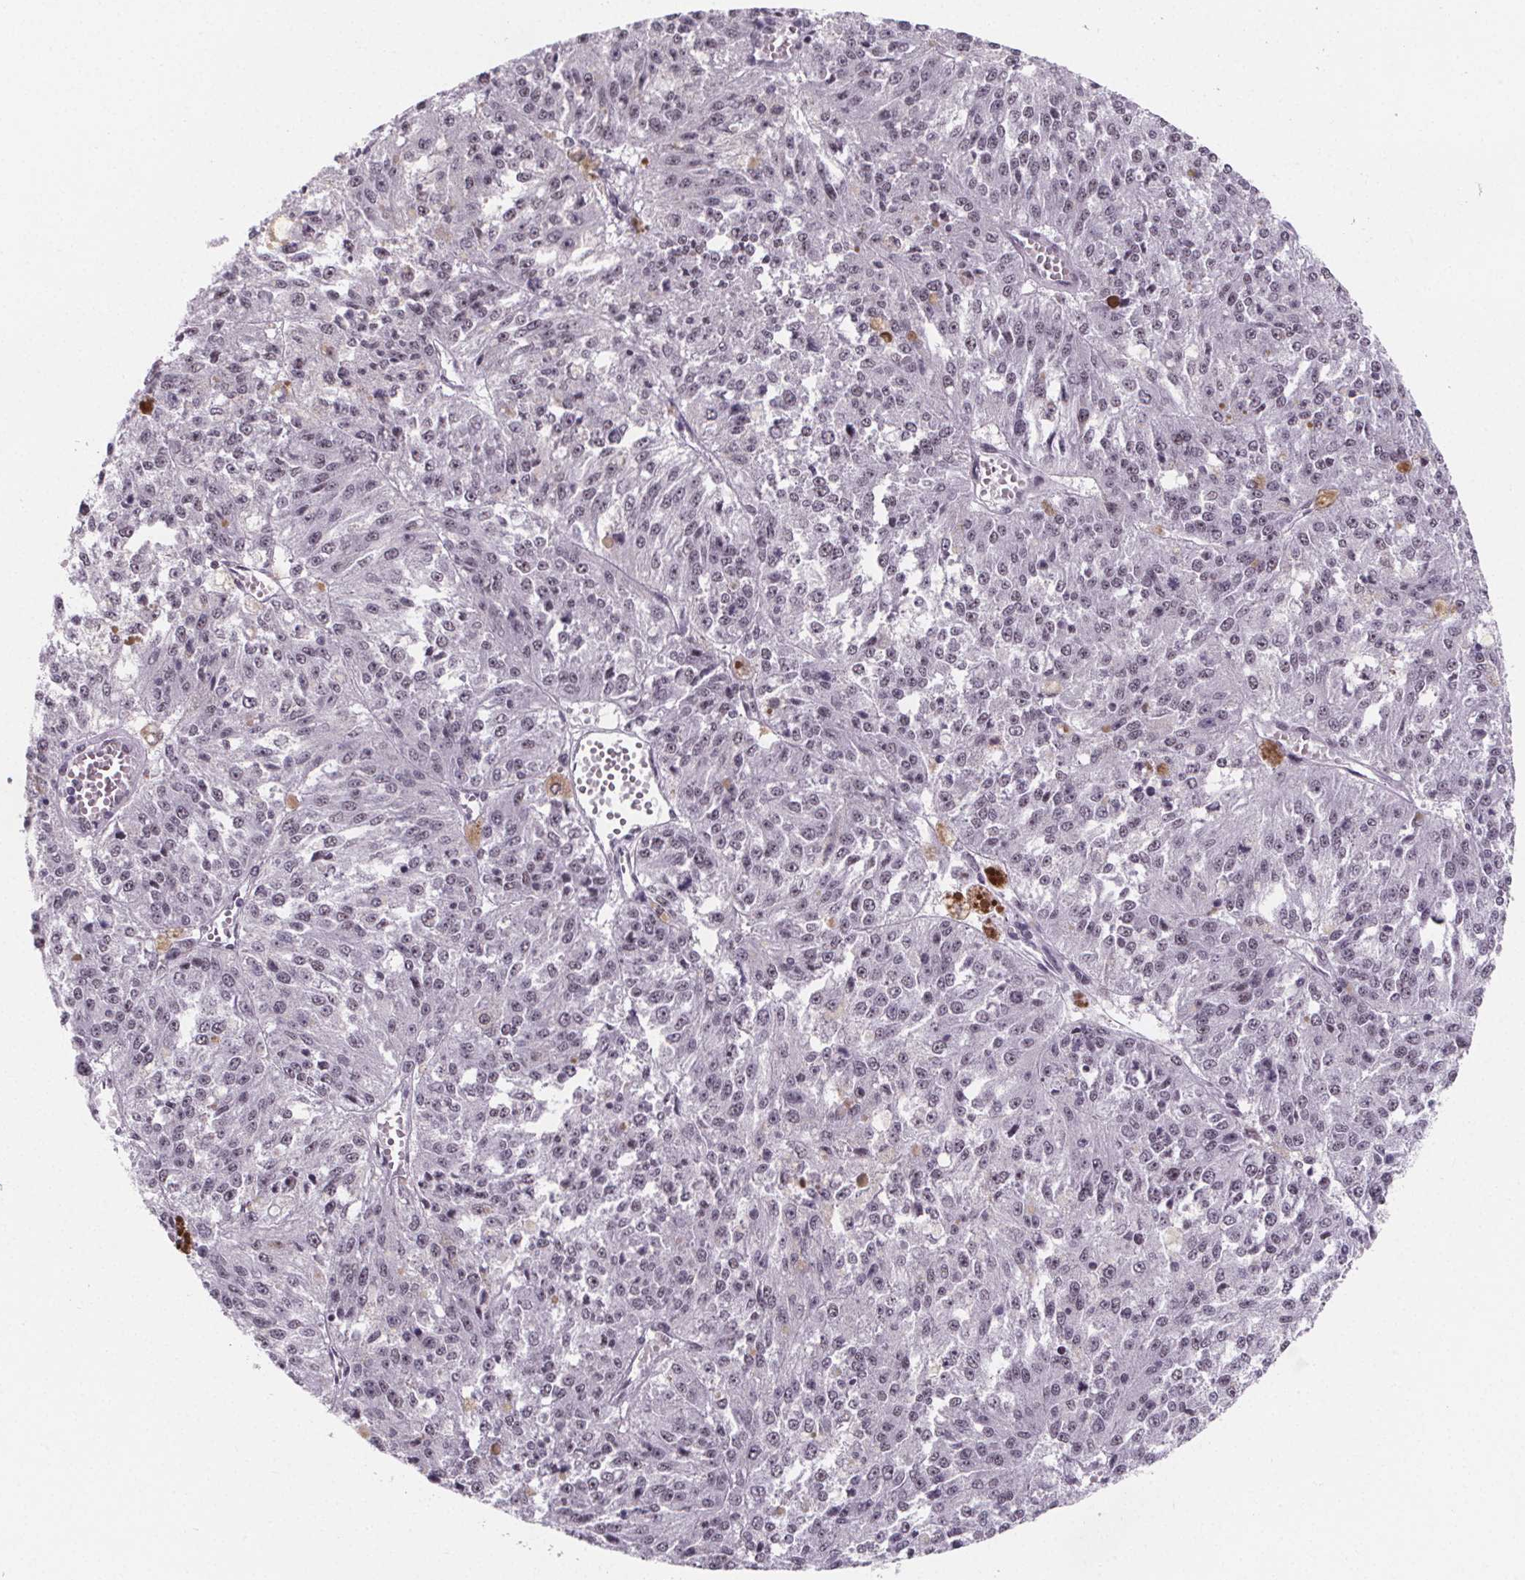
{"staining": {"intensity": "weak", "quantity": "<25%", "location": "nuclear"}, "tissue": "melanoma", "cell_type": "Tumor cells", "image_type": "cancer", "snomed": [{"axis": "morphology", "description": "Malignant melanoma, Metastatic site"}, {"axis": "topography", "description": "Lymph node"}], "caption": "Tumor cells are negative for protein expression in human melanoma.", "gene": "ZNF572", "patient": {"sex": "female", "age": 64}}